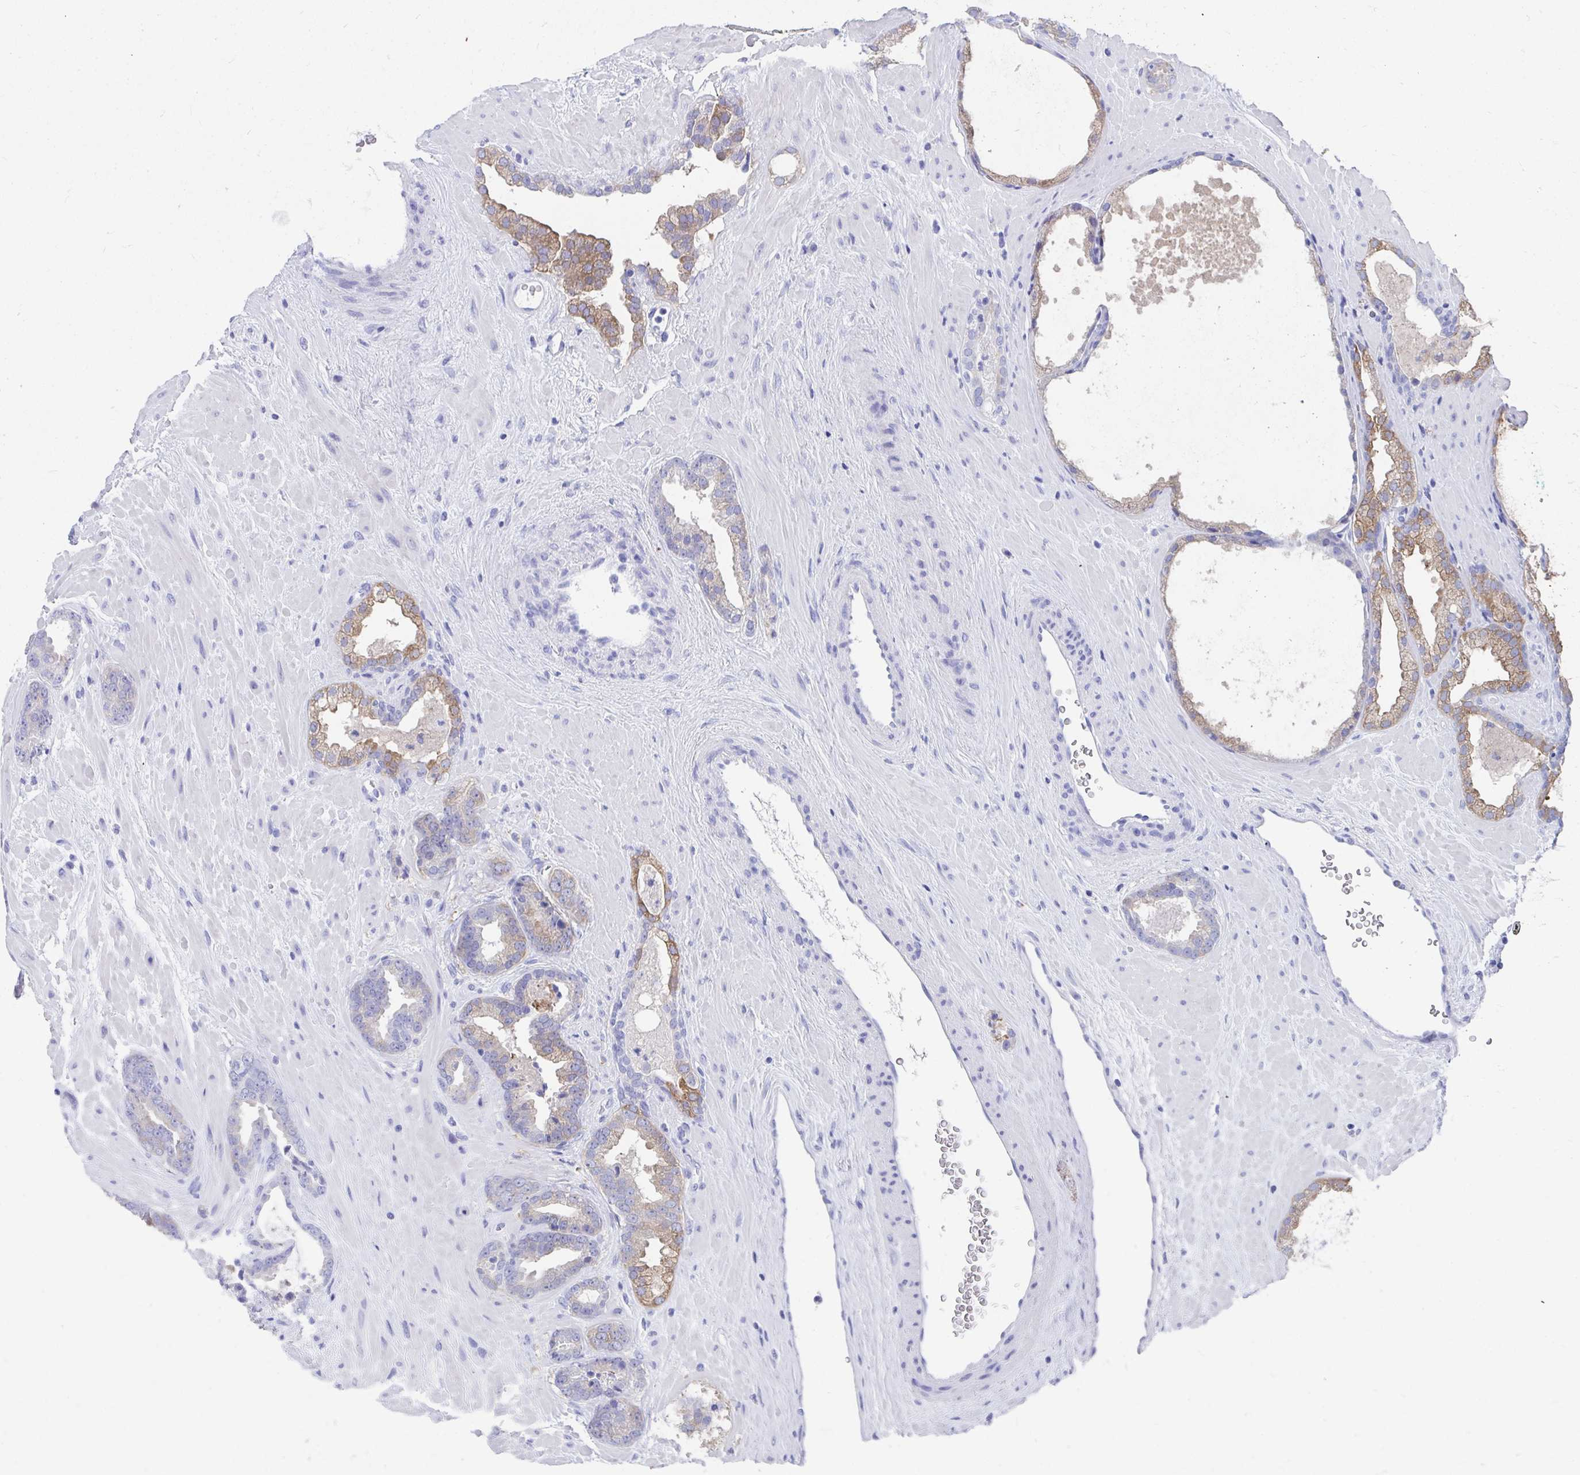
{"staining": {"intensity": "weak", "quantity": "25%-75%", "location": "cytoplasmic/membranous"}, "tissue": "prostate cancer", "cell_type": "Tumor cells", "image_type": "cancer", "snomed": [{"axis": "morphology", "description": "Adenocarcinoma, Low grade"}, {"axis": "topography", "description": "Prostate"}], "caption": "Prostate low-grade adenocarcinoma was stained to show a protein in brown. There is low levels of weak cytoplasmic/membranous expression in about 25%-75% of tumor cells. (DAB = brown stain, brightfield microscopy at high magnification).", "gene": "HGD", "patient": {"sex": "male", "age": 62}}